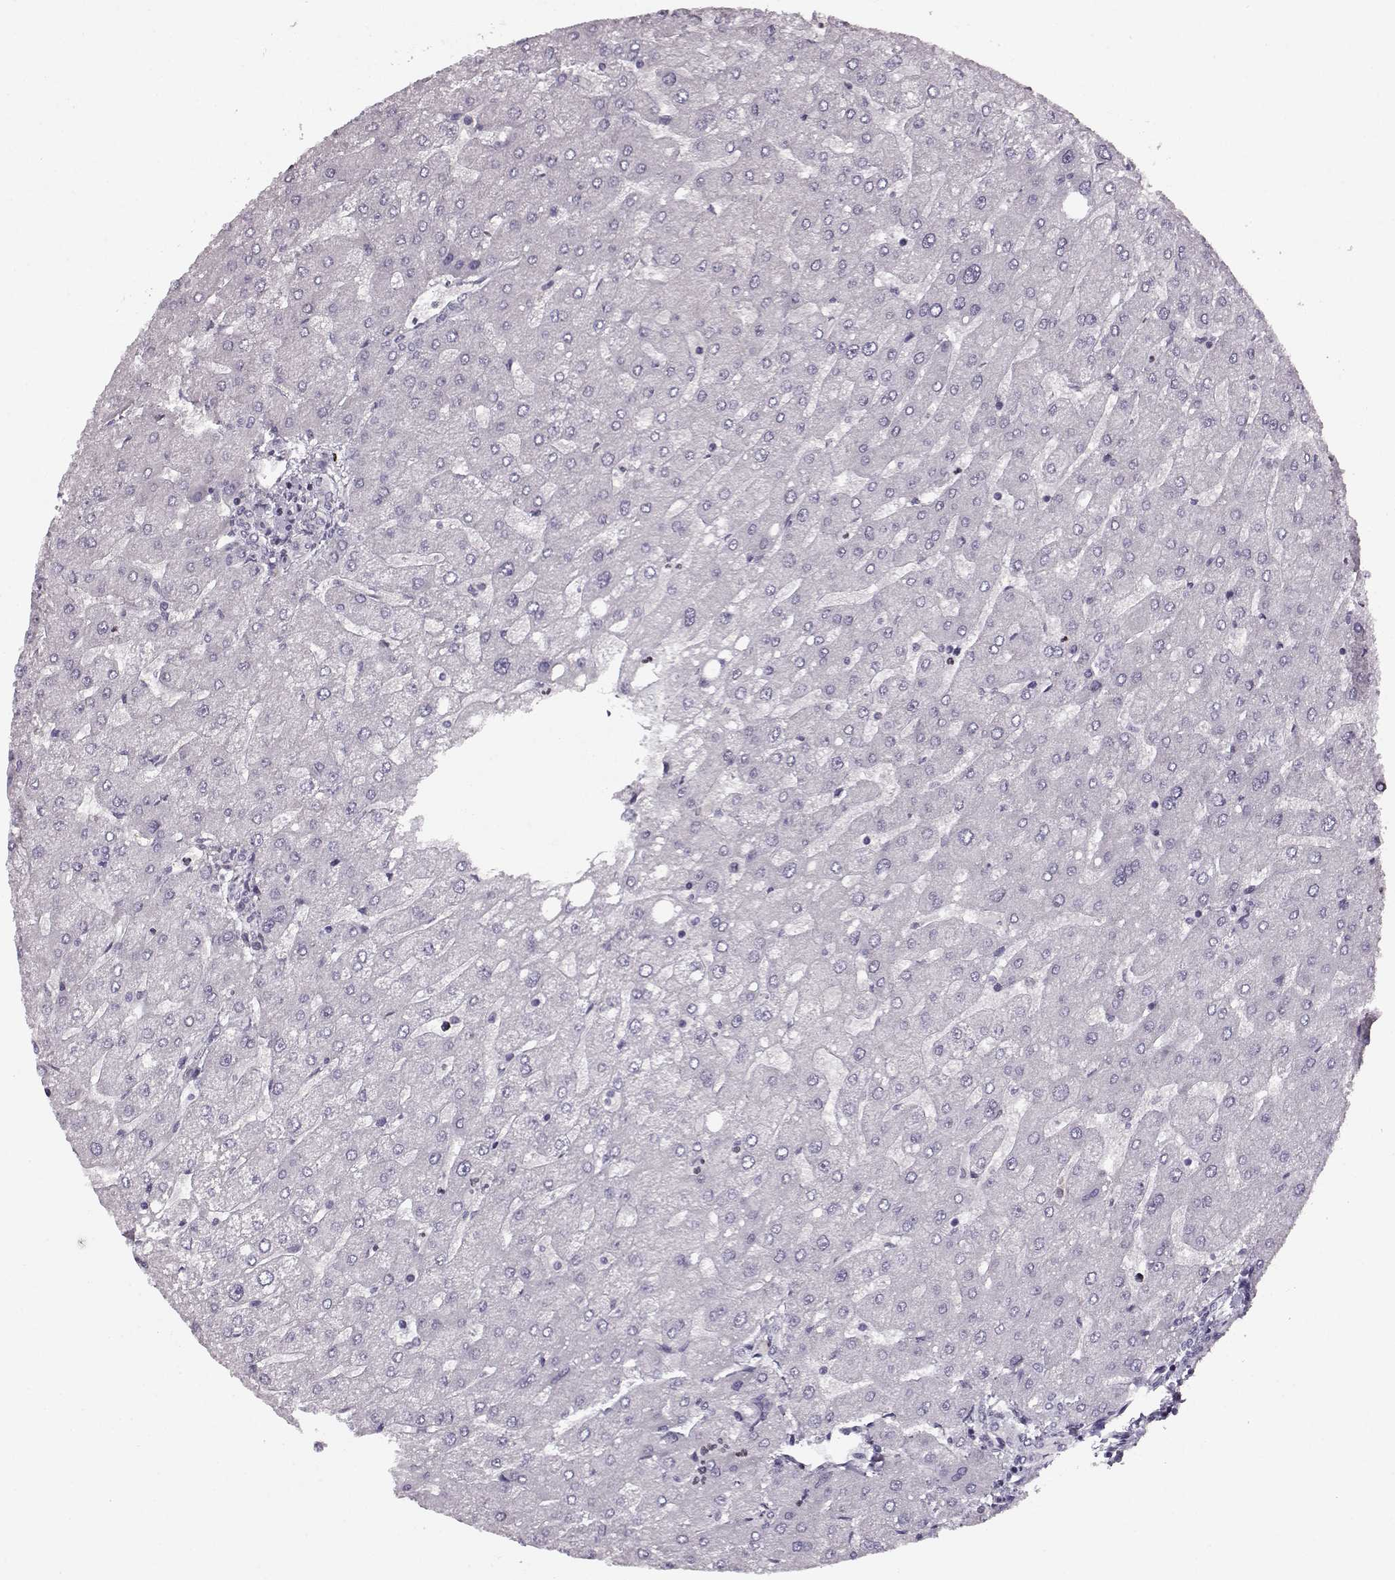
{"staining": {"intensity": "negative", "quantity": "none", "location": "none"}, "tissue": "liver", "cell_type": "Cholangiocytes", "image_type": "normal", "snomed": [{"axis": "morphology", "description": "Normal tissue, NOS"}, {"axis": "topography", "description": "Liver"}], "caption": "A micrograph of liver stained for a protein demonstrates no brown staining in cholangiocytes.", "gene": "RP1L1", "patient": {"sex": "male", "age": 67}}